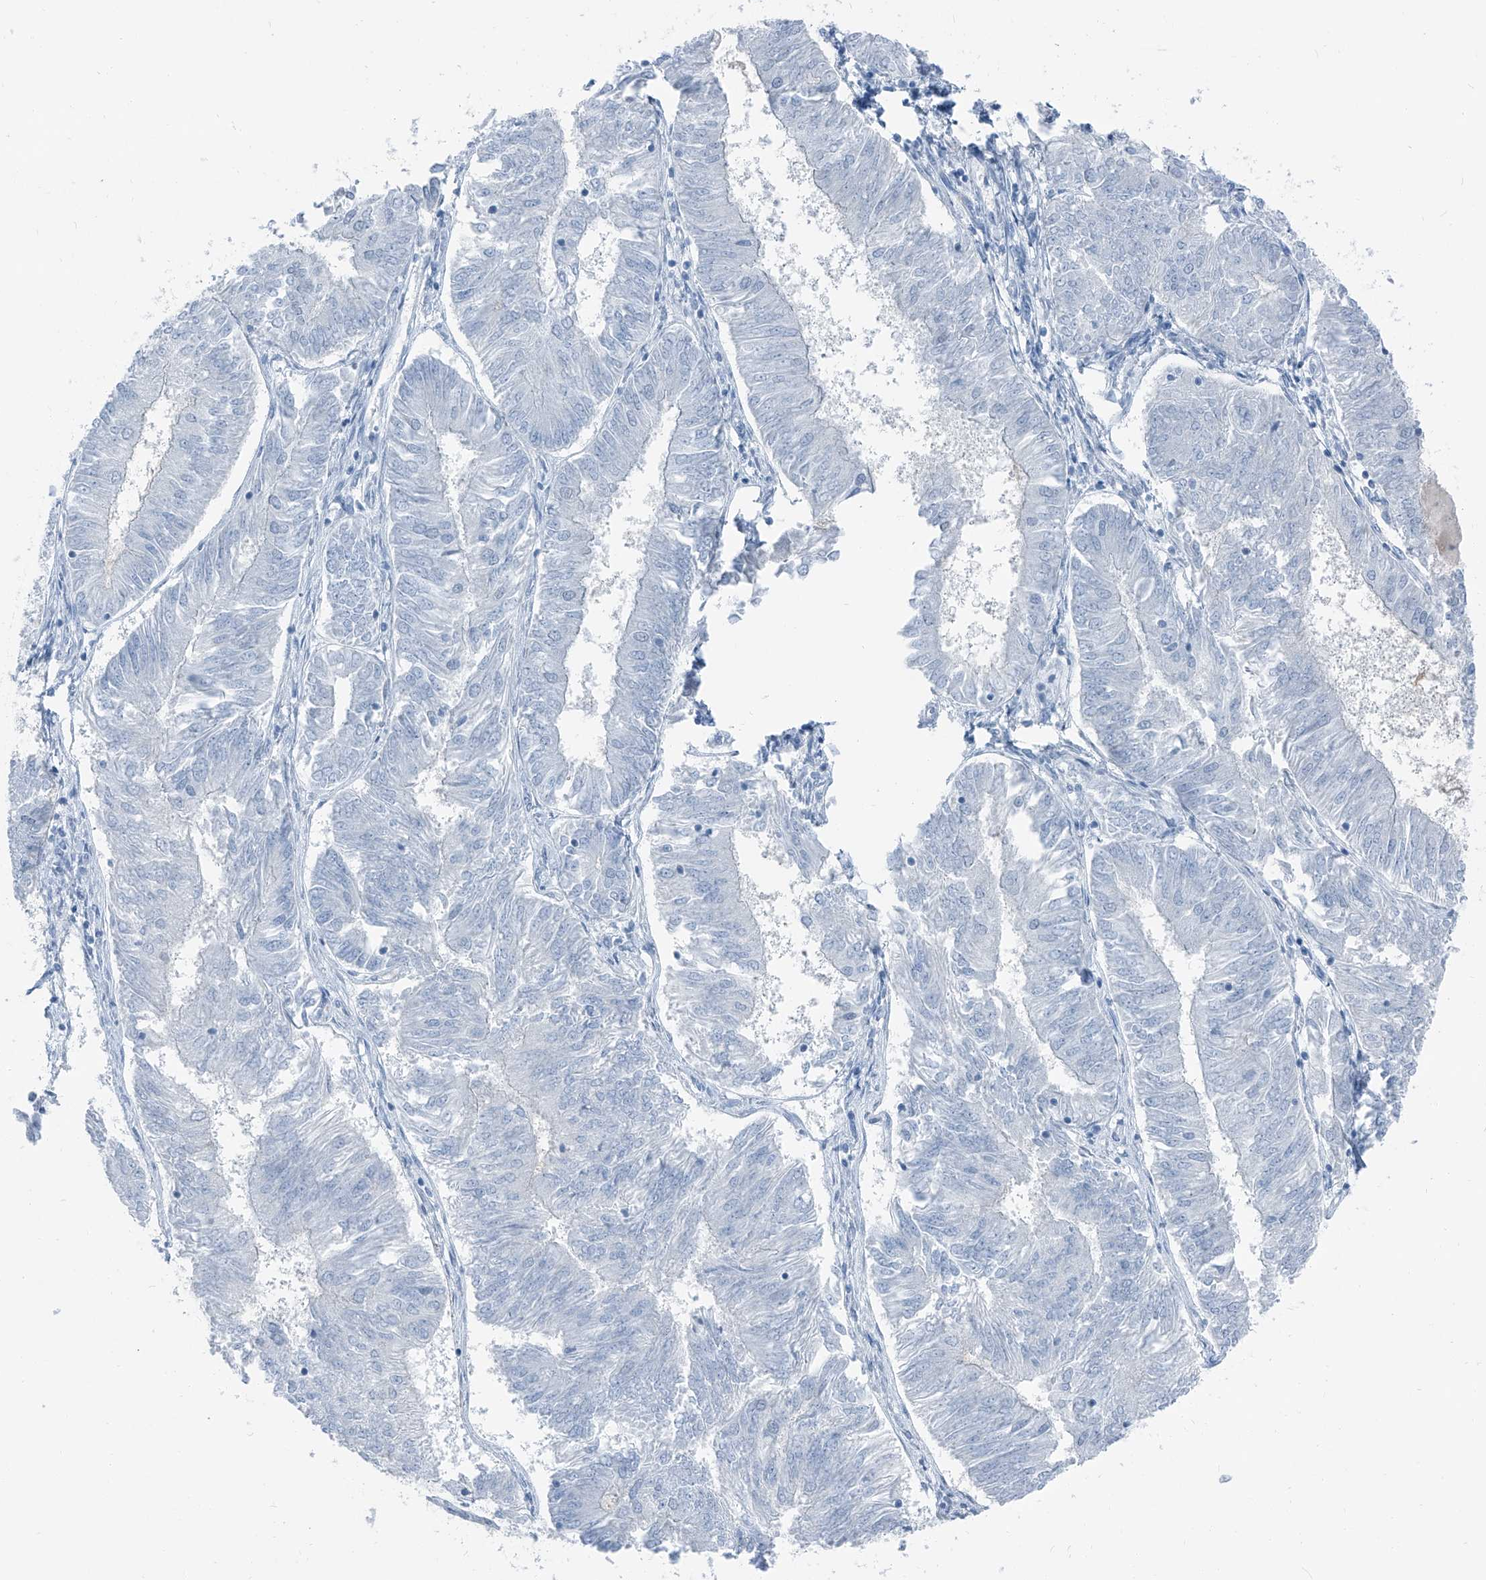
{"staining": {"intensity": "negative", "quantity": "none", "location": "none"}, "tissue": "endometrial cancer", "cell_type": "Tumor cells", "image_type": "cancer", "snomed": [{"axis": "morphology", "description": "Adenocarcinoma, NOS"}, {"axis": "topography", "description": "Endometrium"}], "caption": "High magnification brightfield microscopy of endometrial adenocarcinoma stained with DAB (3,3'-diaminobenzidine) (brown) and counterstained with hematoxylin (blue): tumor cells show no significant expression.", "gene": "RGN", "patient": {"sex": "female", "age": 58}}